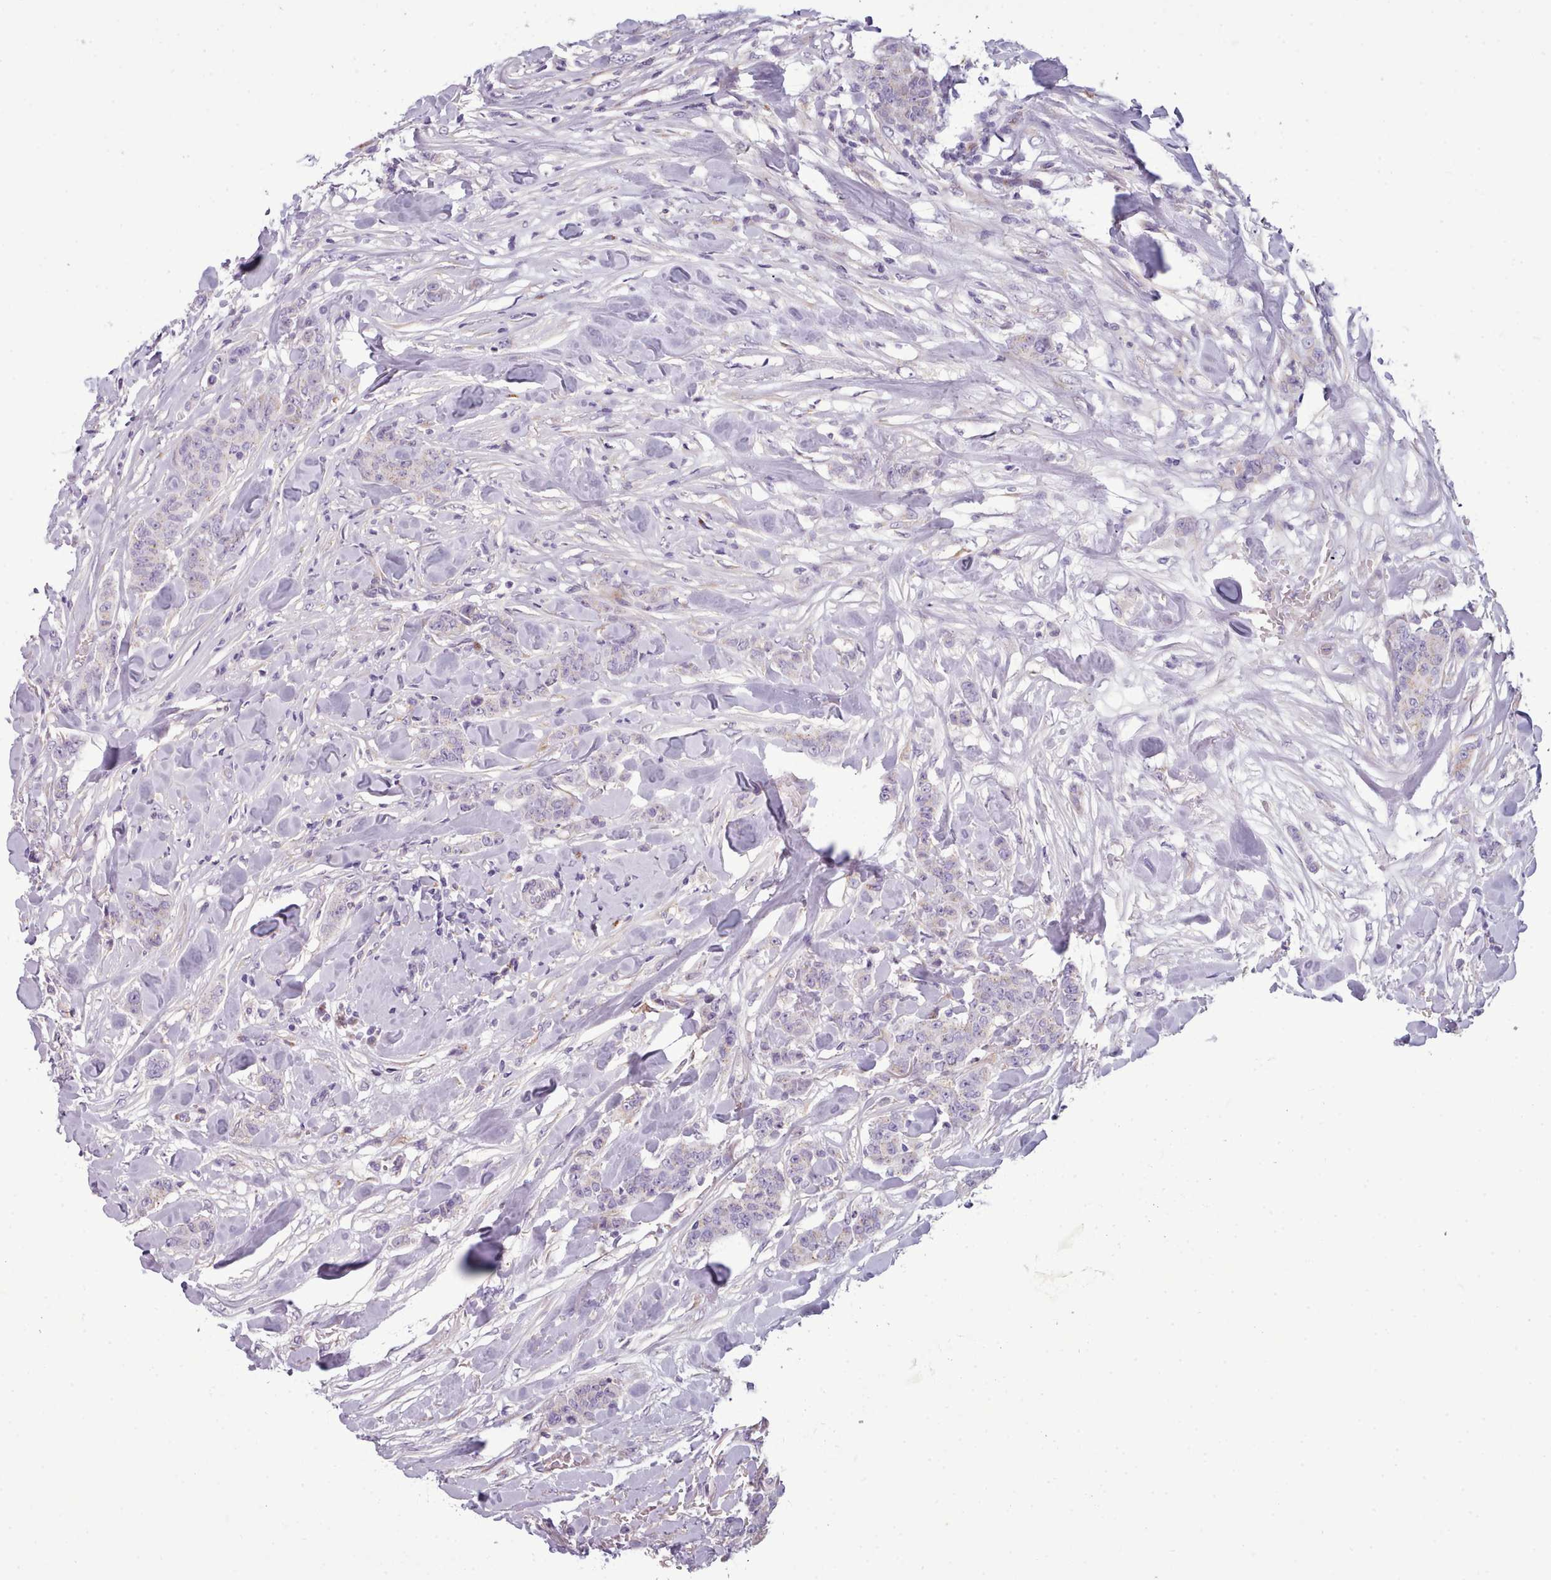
{"staining": {"intensity": "negative", "quantity": "none", "location": "none"}, "tissue": "breast cancer", "cell_type": "Tumor cells", "image_type": "cancer", "snomed": [{"axis": "morphology", "description": "Duct carcinoma"}, {"axis": "topography", "description": "Breast"}], "caption": "Infiltrating ductal carcinoma (breast) was stained to show a protein in brown. There is no significant expression in tumor cells. (DAB IHC visualized using brightfield microscopy, high magnification).", "gene": "MYRFL", "patient": {"sex": "female", "age": 40}}